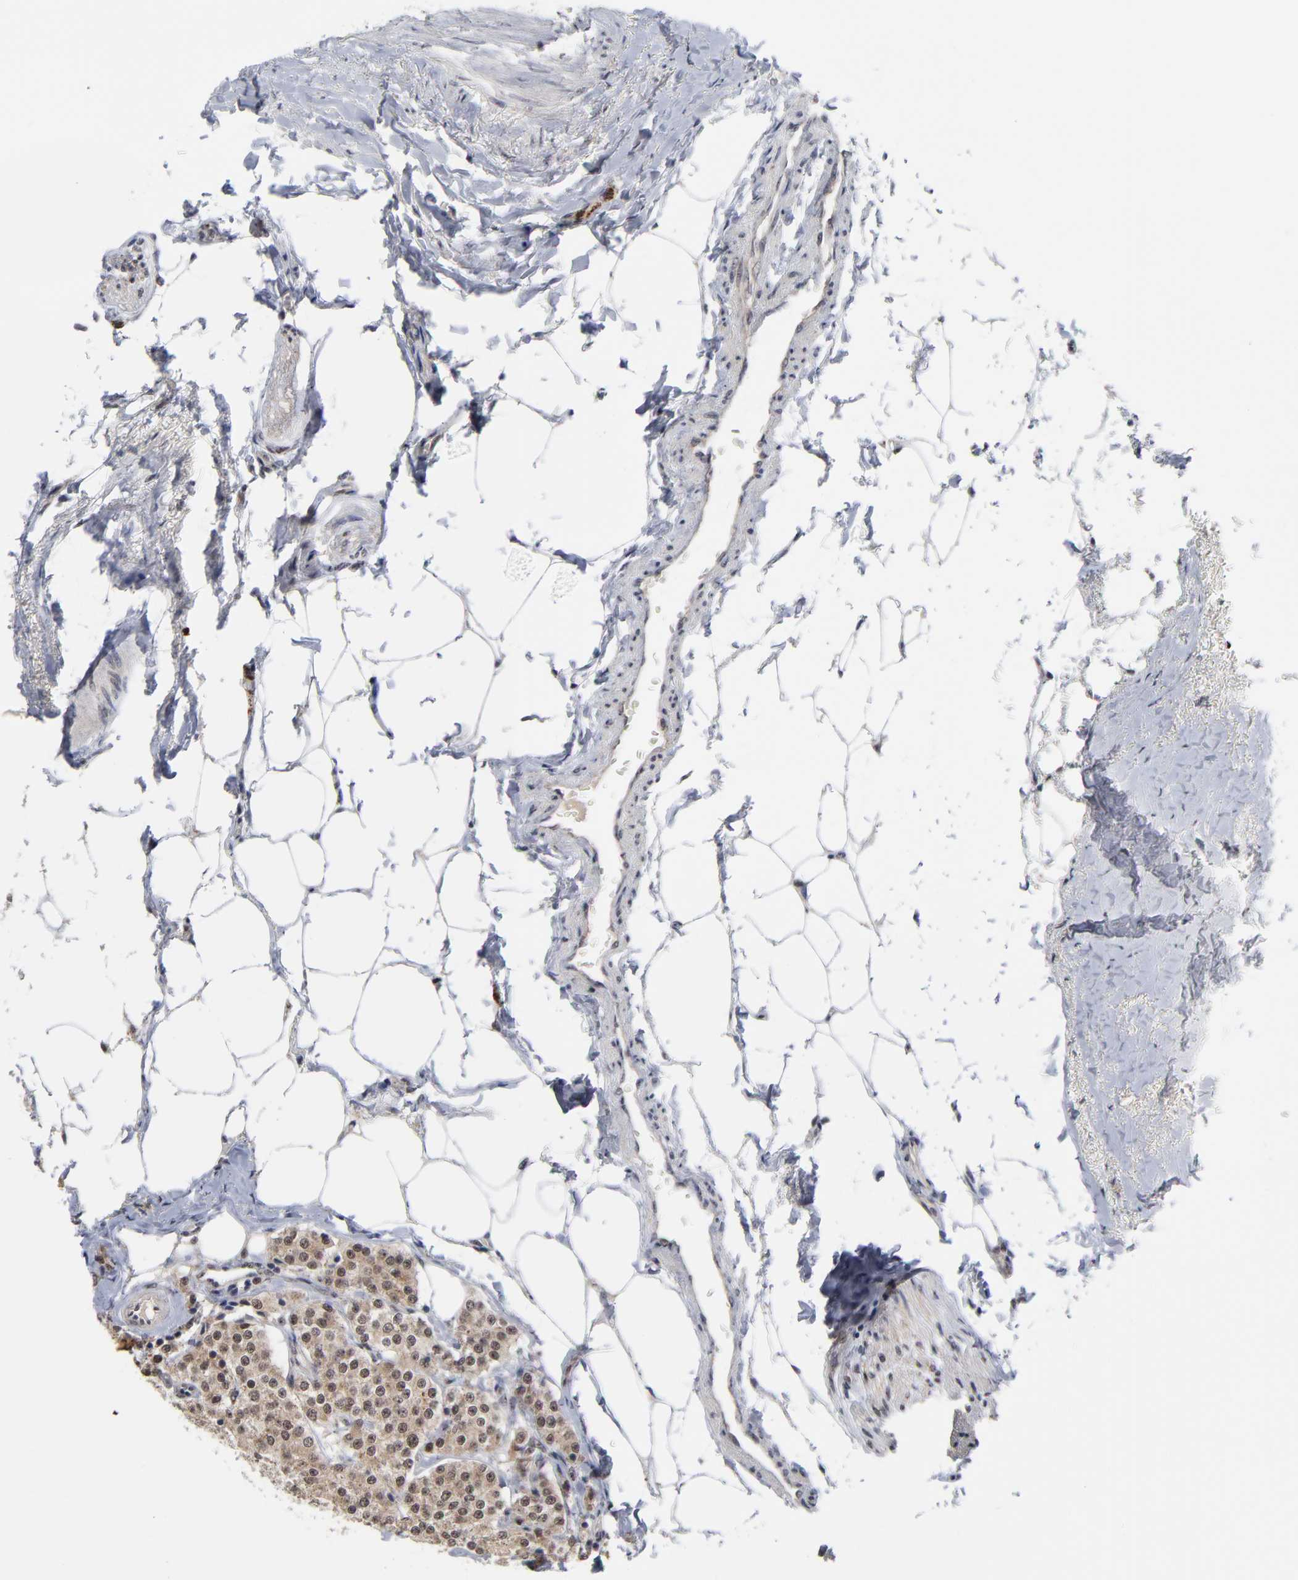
{"staining": {"intensity": "strong", "quantity": ">75%", "location": "cytoplasmic/membranous,nuclear"}, "tissue": "carcinoid", "cell_type": "Tumor cells", "image_type": "cancer", "snomed": [{"axis": "morphology", "description": "Carcinoid, malignant, NOS"}, {"axis": "topography", "description": "Colon"}], "caption": "Strong cytoplasmic/membranous and nuclear positivity is identified in about >75% of tumor cells in malignant carcinoid.", "gene": "ZNF419", "patient": {"sex": "female", "age": 61}}